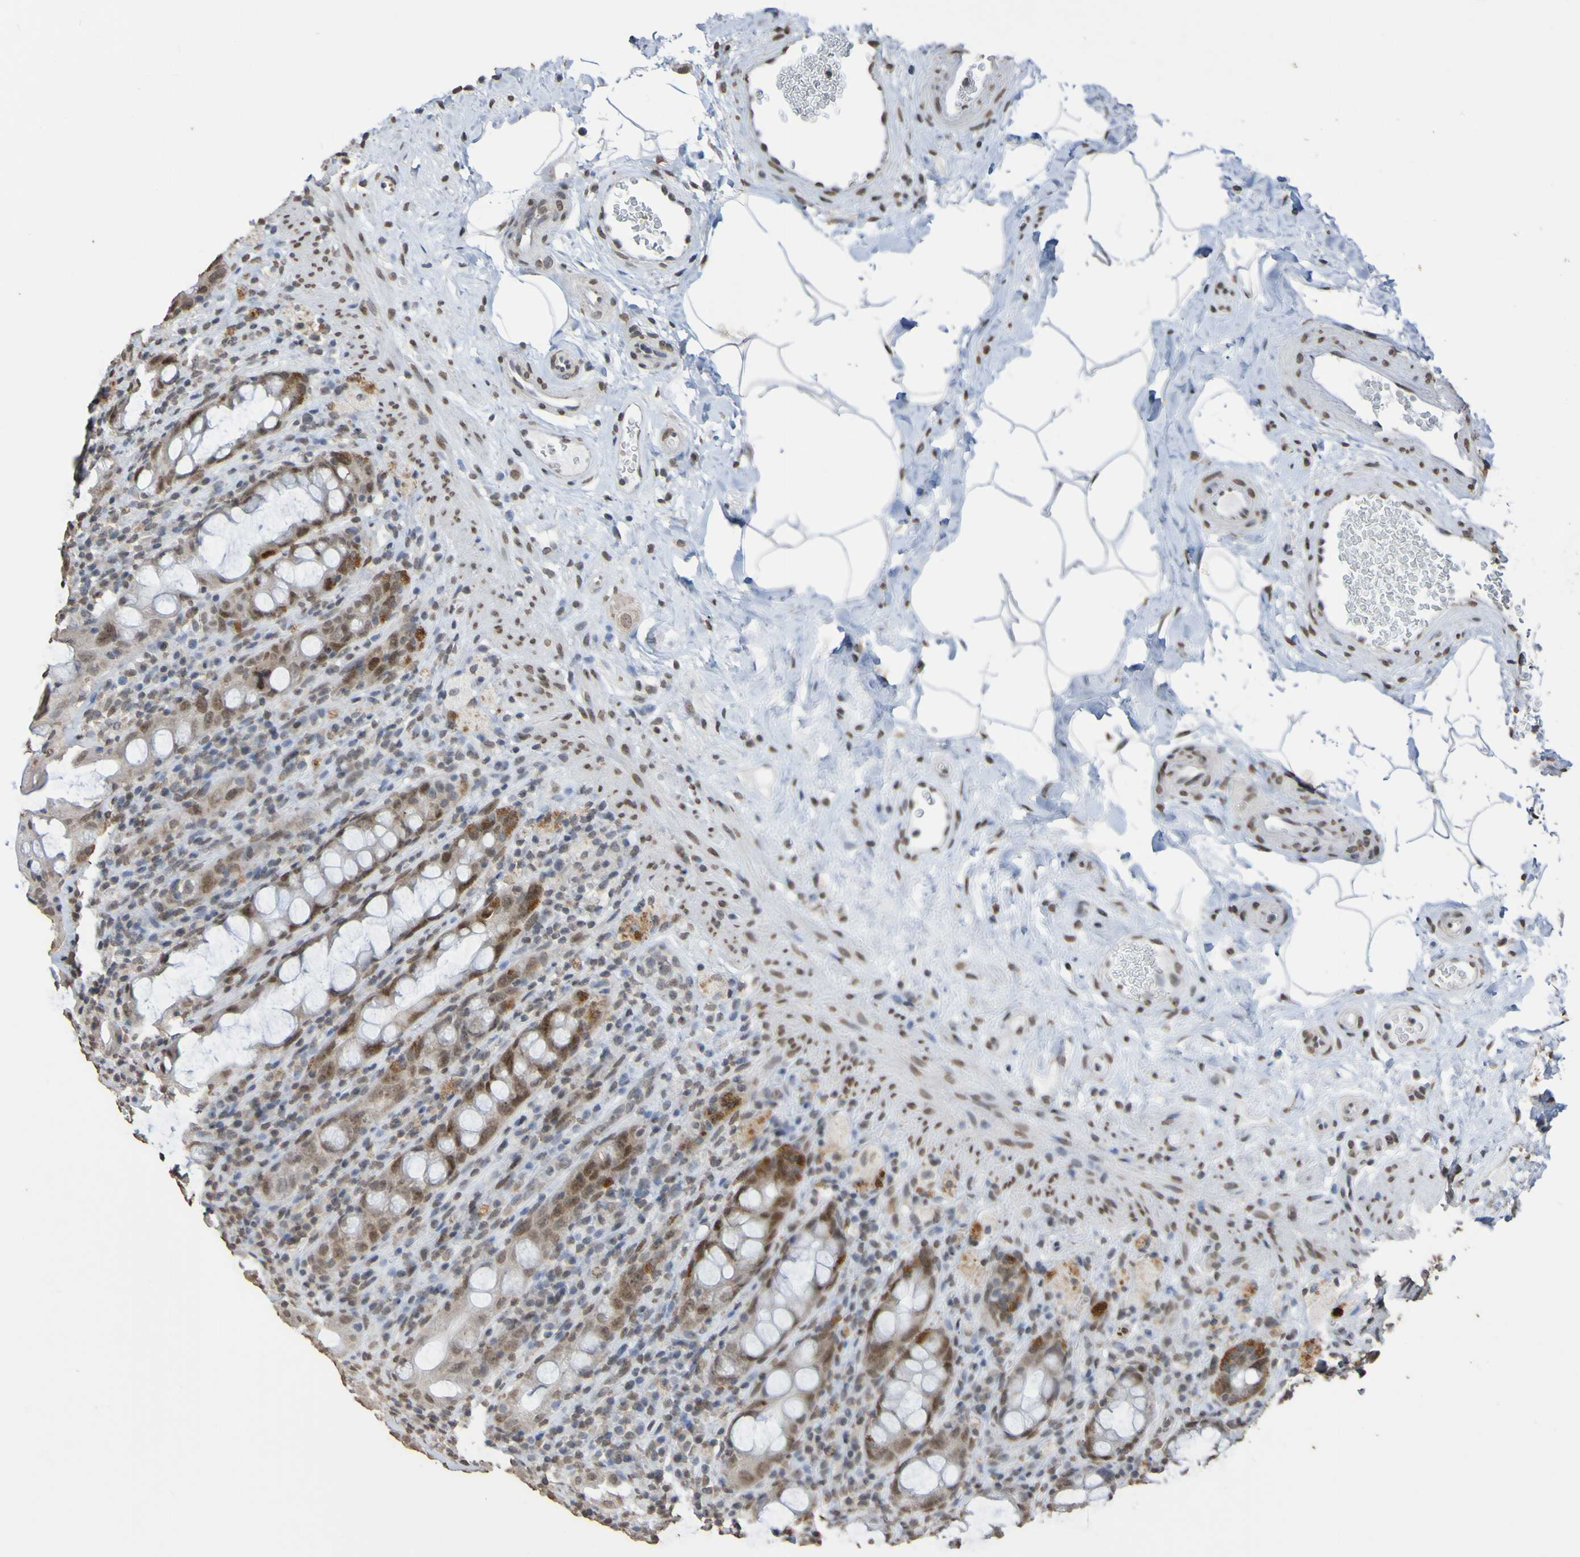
{"staining": {"intensity": "moderate", "quantity": "<25%", "location": "cytoplasmic/membranous,nuclear"}, "tissue": "rectum", "cell_type": "Glandular cells", "image_type": "normal", "snomed": [{"axis": "morphology", "description": "Normal tissue, NOS"}, {"axis": "topography", "description": "Rectum"}], "caption": "Unremarkable rectum exhibits moderate cytoplasmic/membranous,nuclear positivity in approximately <25% of glandular cells.", "gene": "ALKBH2", "patient": {"sex": "male", "age": 44}}